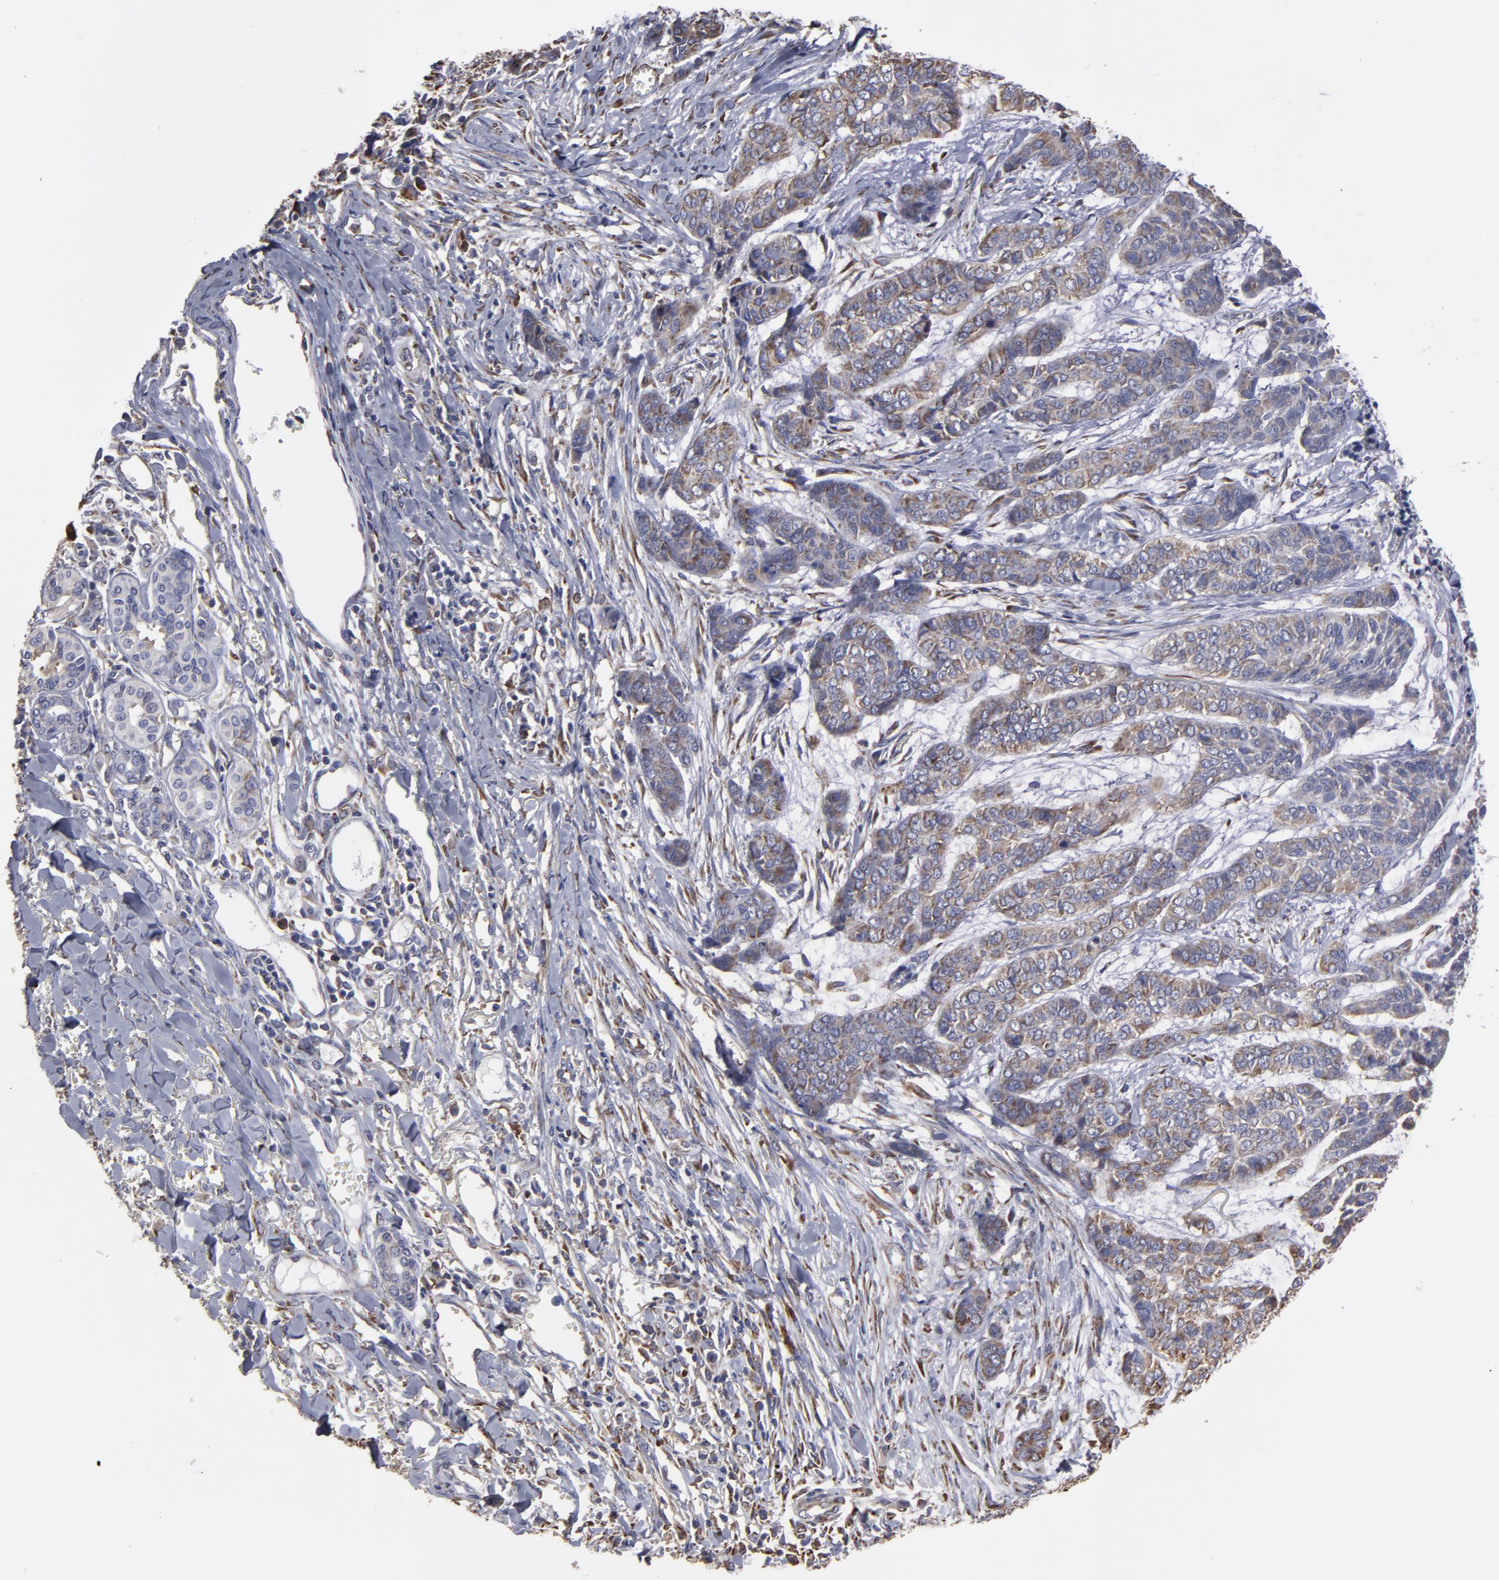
{"staining": {"intensity": "weak", "quantity": ">75%", "location": "cytoplasmic/membranous"}, "tissue": "skin cancer", "cell_type": "Tumor cells", "image_type": "cancer", "snomed": [{"axis": "morphology", "description": "Basal cell carcinoma"}, {"axis": "topography", "description": "Skin"}], "caption": "Protein expression by immunohistochemistry displays weak cytoplasmic/membranous positivity in approximately >75% of tumor cells in skin cancer.", "gene": "SND1", "patient": {"sex": "female", "age": 64}}